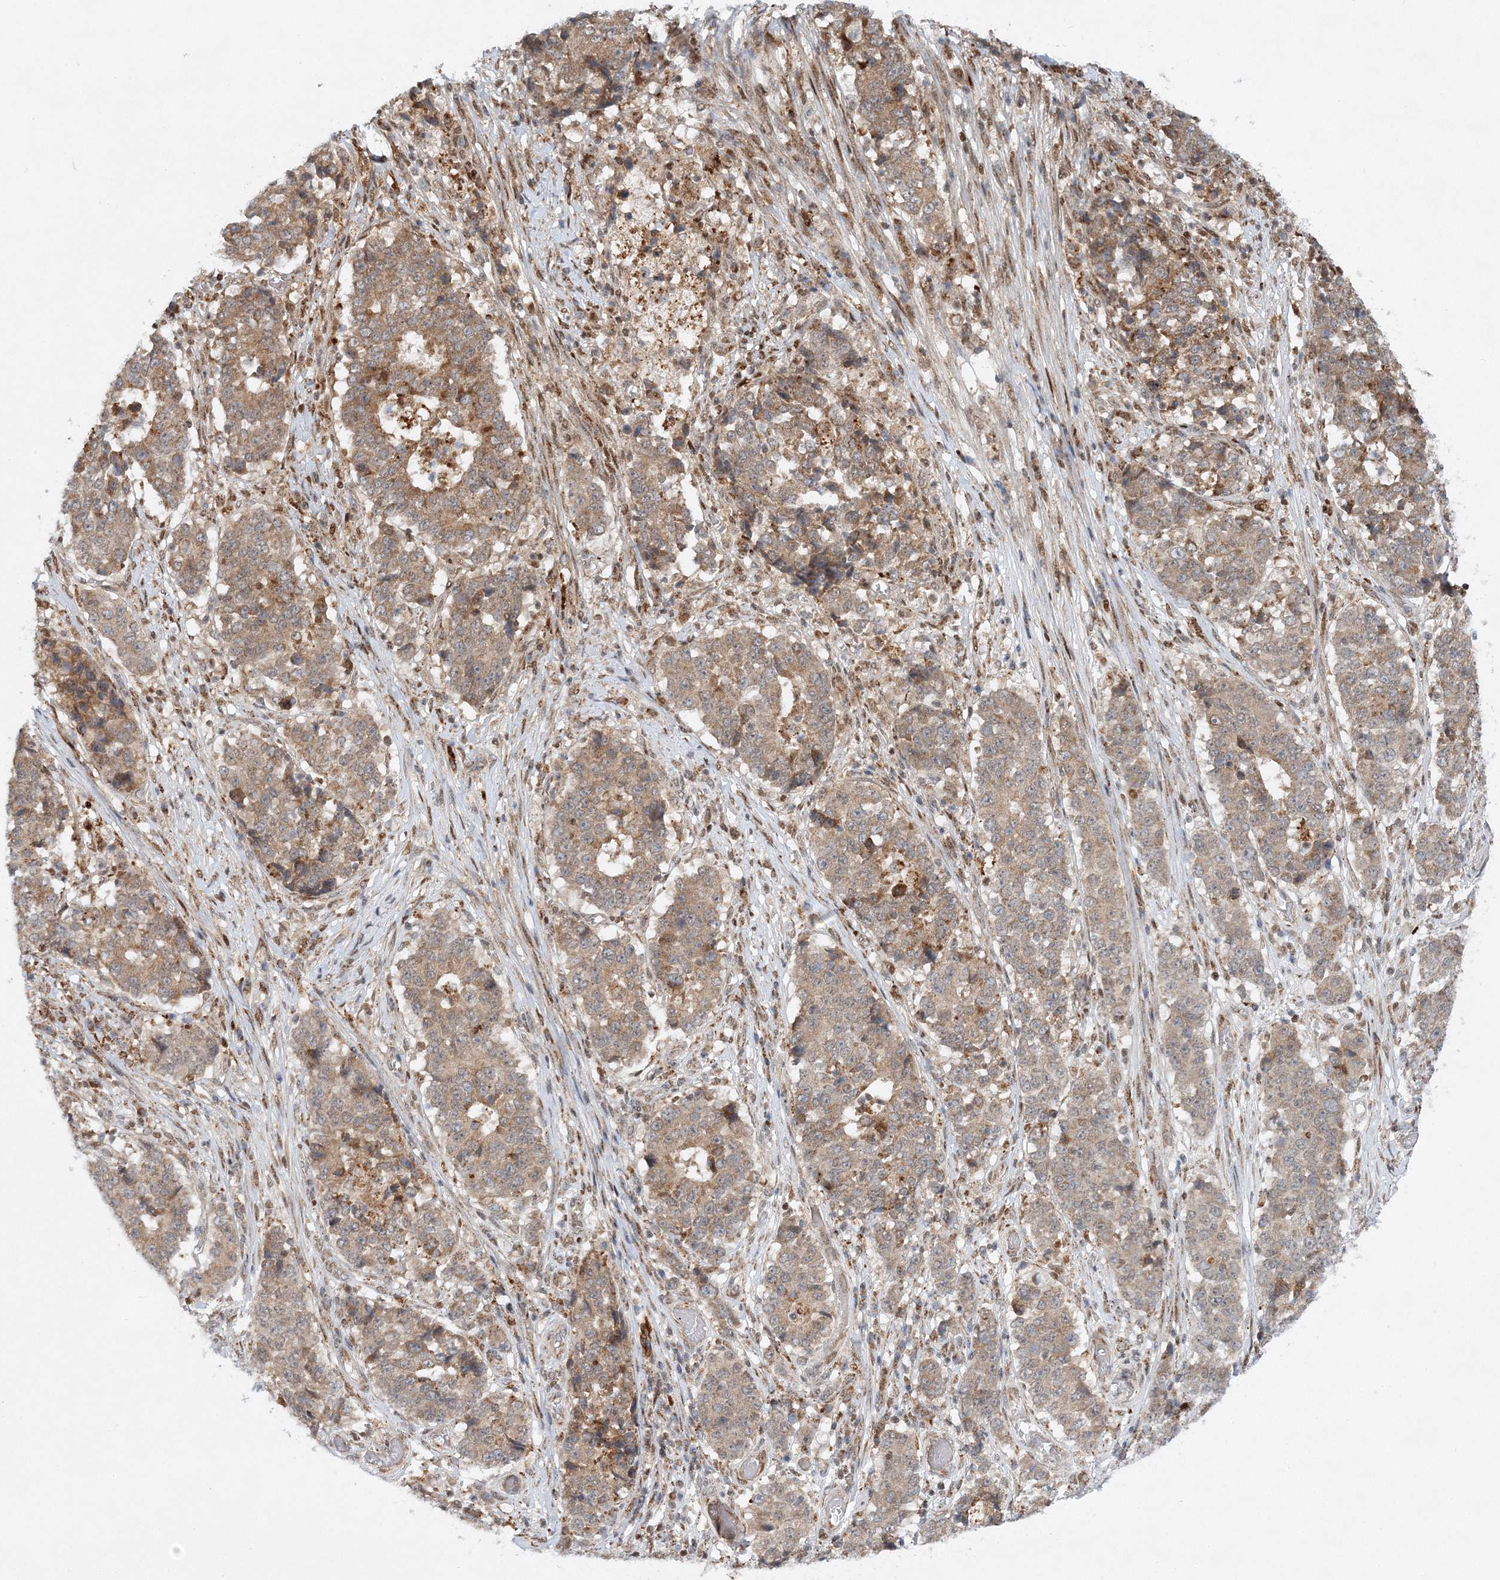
{"staining": {"intensity": "weak", "quantity": ">75%", "location": "cytoplasmic/membranous"}, "tissue": "stomach cancer", "cell_type": "Tumor cells", "image_type": "cancer", "snomed": [{"axis": "morphology", "description": "Adenocarcinoma, NOS"}, {"axis": "topography", "description": "Stomach"}], "caption": "This photomicrograph shows immunohistochemistry (IHC) staining of human adenocarcinoma (stomach), with low weak cytoplasmic/membranous positivity in about >75% of tumor cells.", "gene": "RAB11FIP2", "patient": {"sex": "male", "age": 59}}